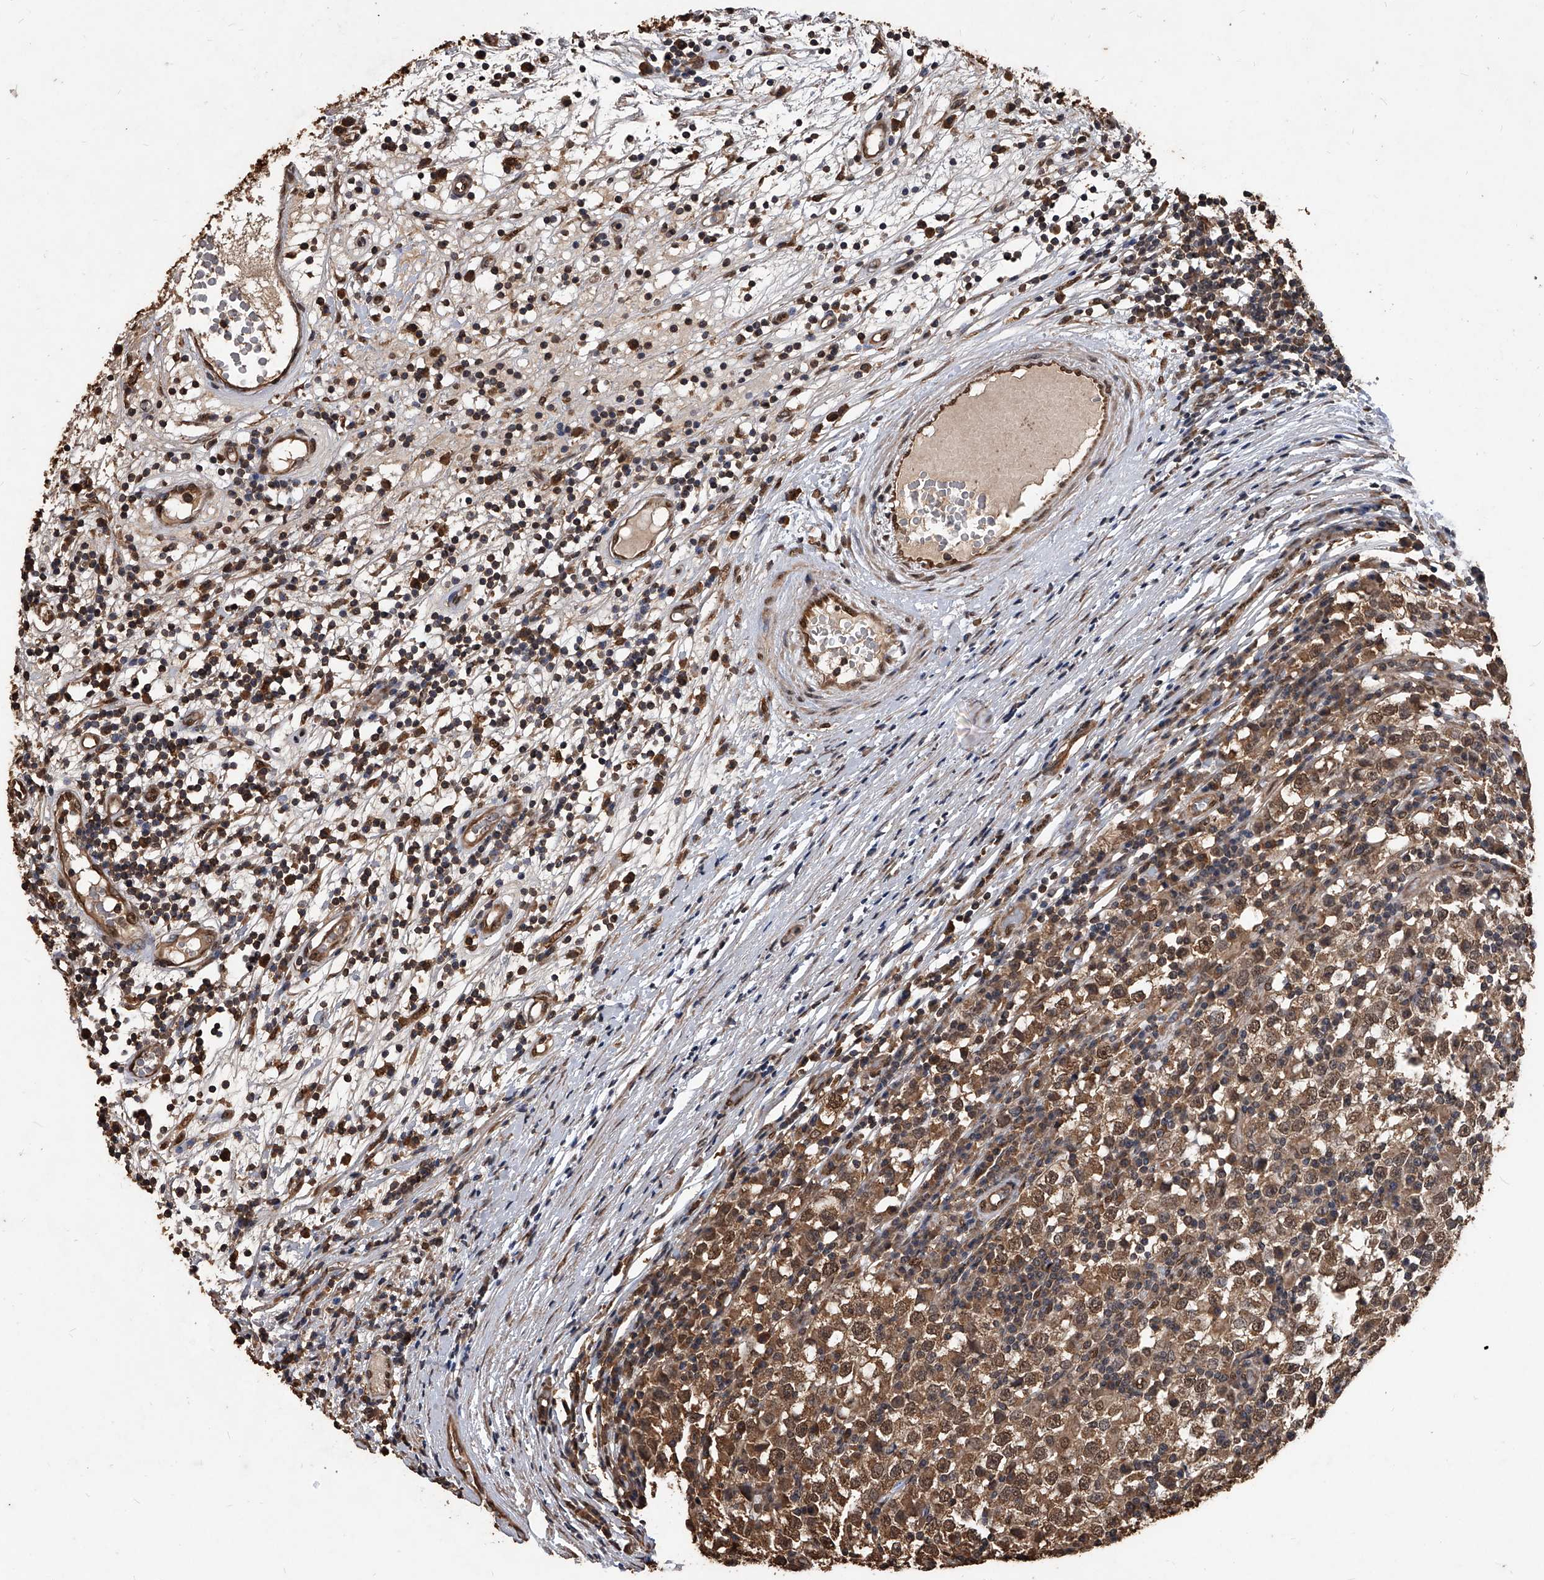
{"staining": {"intensity": "strong", "quantity": ">75%", "location": "cytoplasmic/membranous,nuclear"}, "tissue": "testis cancer", "cell_type": "Tumor cells", "image_type": "cancer", "snomed": [{"axis": "morphology", "description": "Seminoma, NOS"}, {"axis": "topography", "description": "Testis"}], "caption": "A high amount of strong cytoplasmic/membranous and nuclear expression is seen in approximately >75% of tumor cells in testis cancer tissue.", "gene": "FBXL4", "patient": {"sex": "male", "age": 65}}